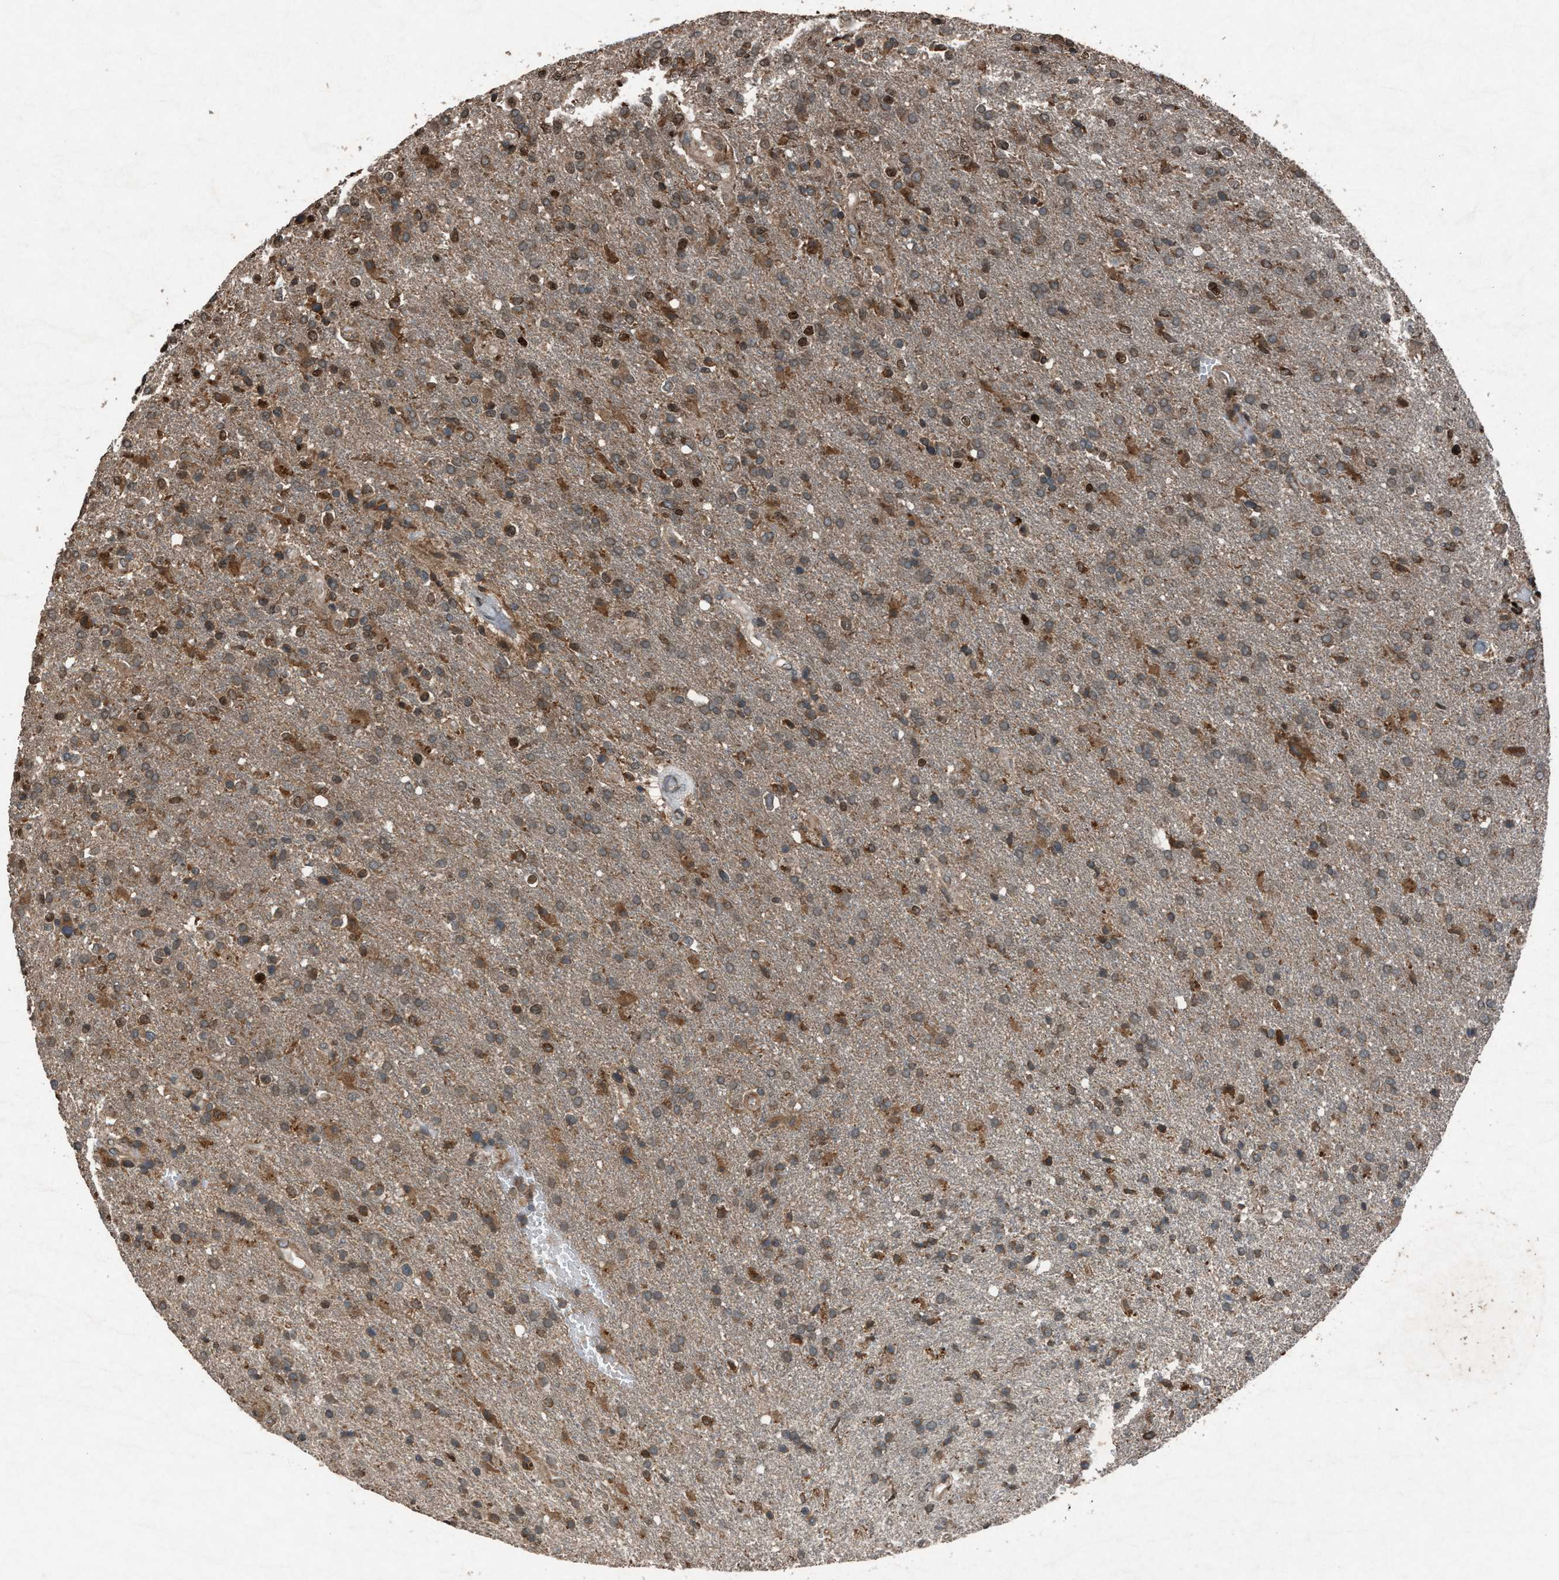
{"staining": {"intensity": "moderate", "quantity": ">75%", "location": "cytoplasmic/membranous"}, "tissue": "glioma", "cell_type": "Tumor cells", "image_type": "cancer", "snomed": [{"axis": "morphology", "description": "Glioma, malignant, High grade"}, {"axis": "topography", "description": "Brain"}], "caption": "Tumor cells demonstrate moderate cytoplasmic/membranous expression in approximately >75% of cells in glioma.", "gene": "CALR", "patient": {"sex": "male", "age": 72}}